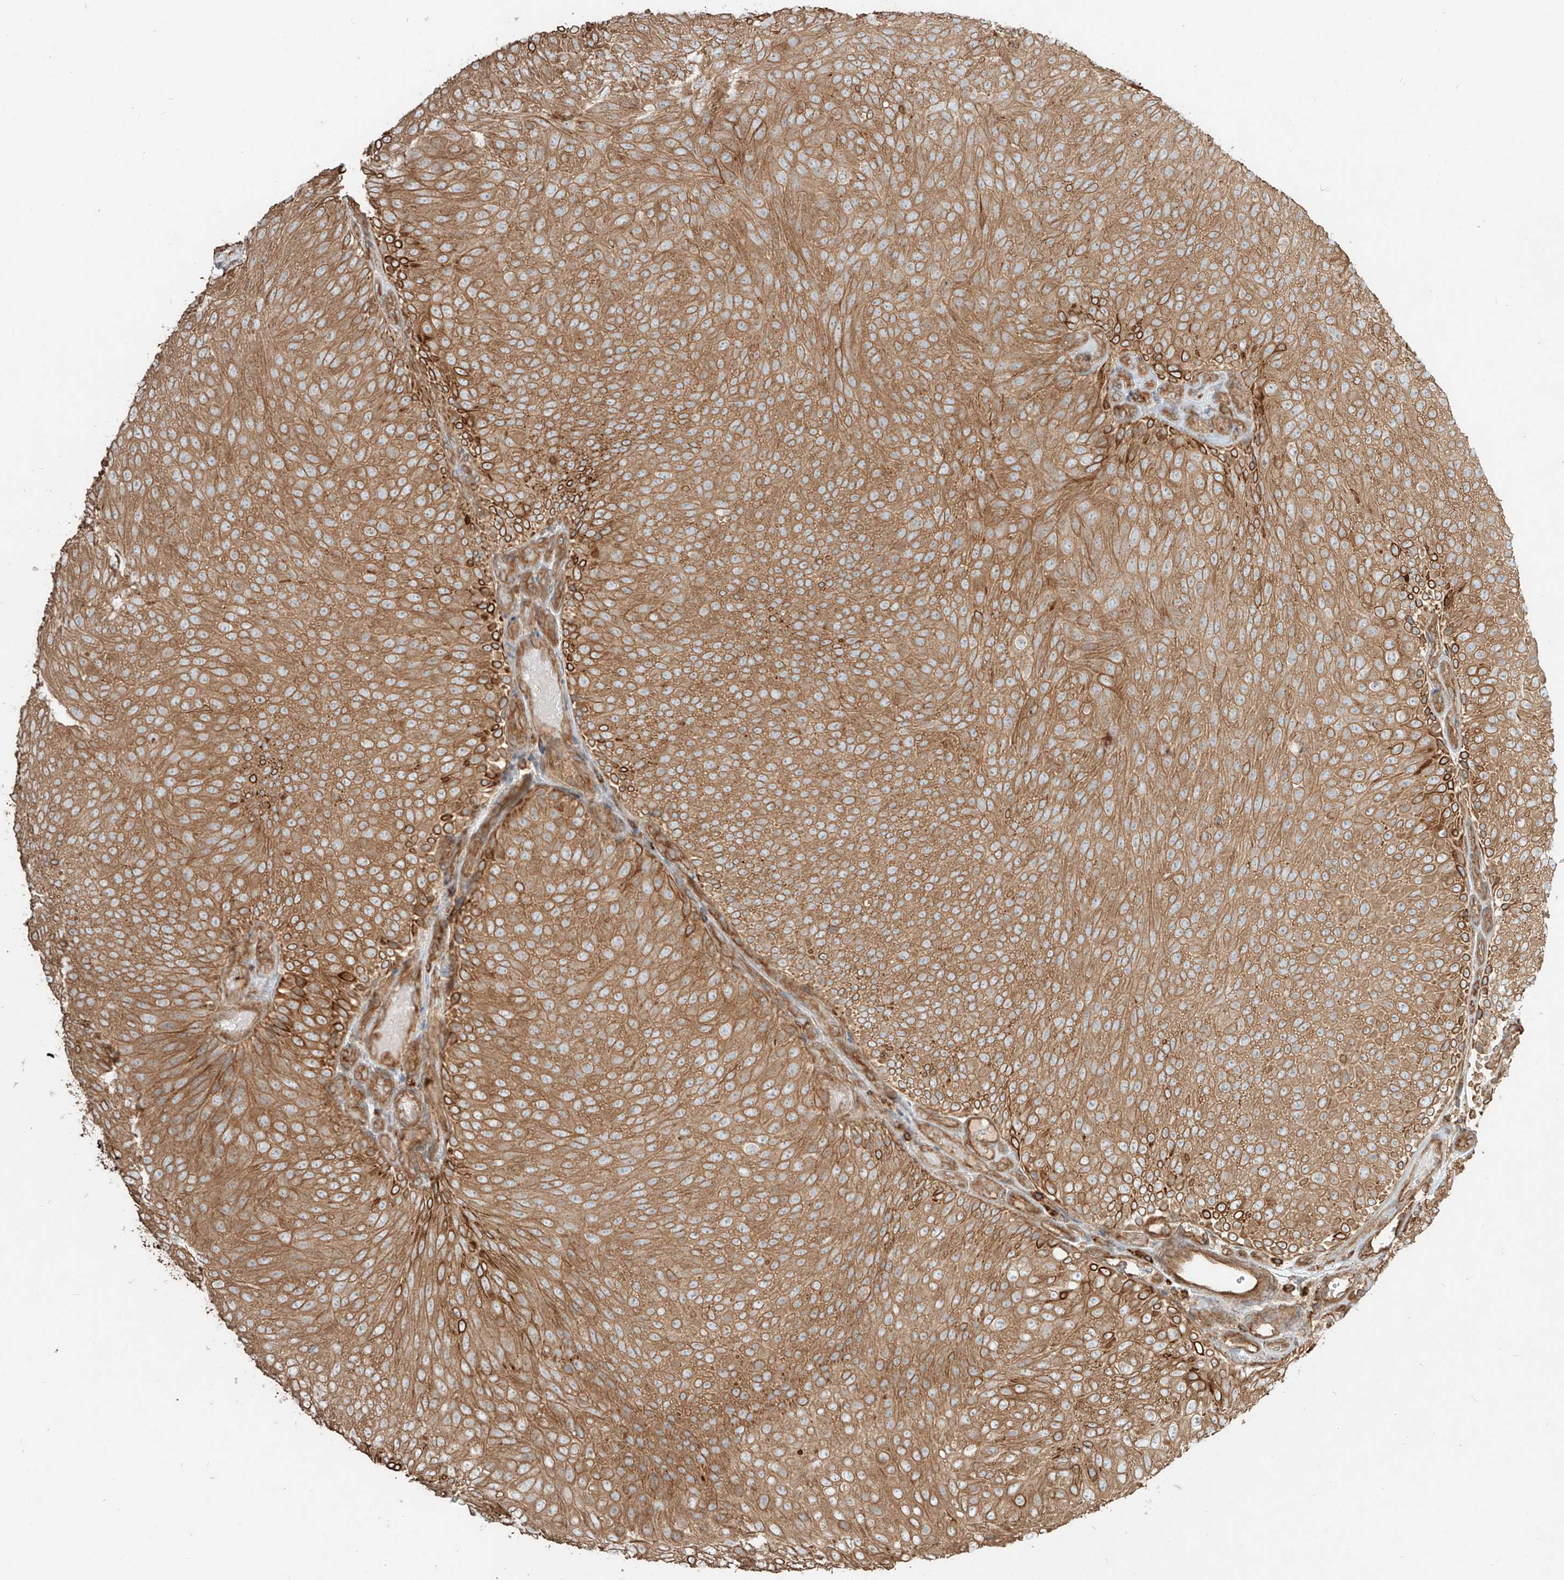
{"staining": {"intensity": "moderate", "quantity": ">75%", "location": "cytoplasmic/membranous"}, "tissue": "urothelial cancer", "cell_type": "Tumor cells", "image_type": "cancer", "snomed": [{"axis": "morphology", "description": "Urothelial carcinoma, Low grade"}, {"axis": "topography", "description": "Urinary bladder"}], "caption": "IHC (DAB) staining of low-grade urothelial carcinoma demonstrates moderate cytoplasmic/membranous protein positivity in about >75% of tumor cells.", "gene": "CCDC115", "patient": {"sex": "male", "age": 78}}